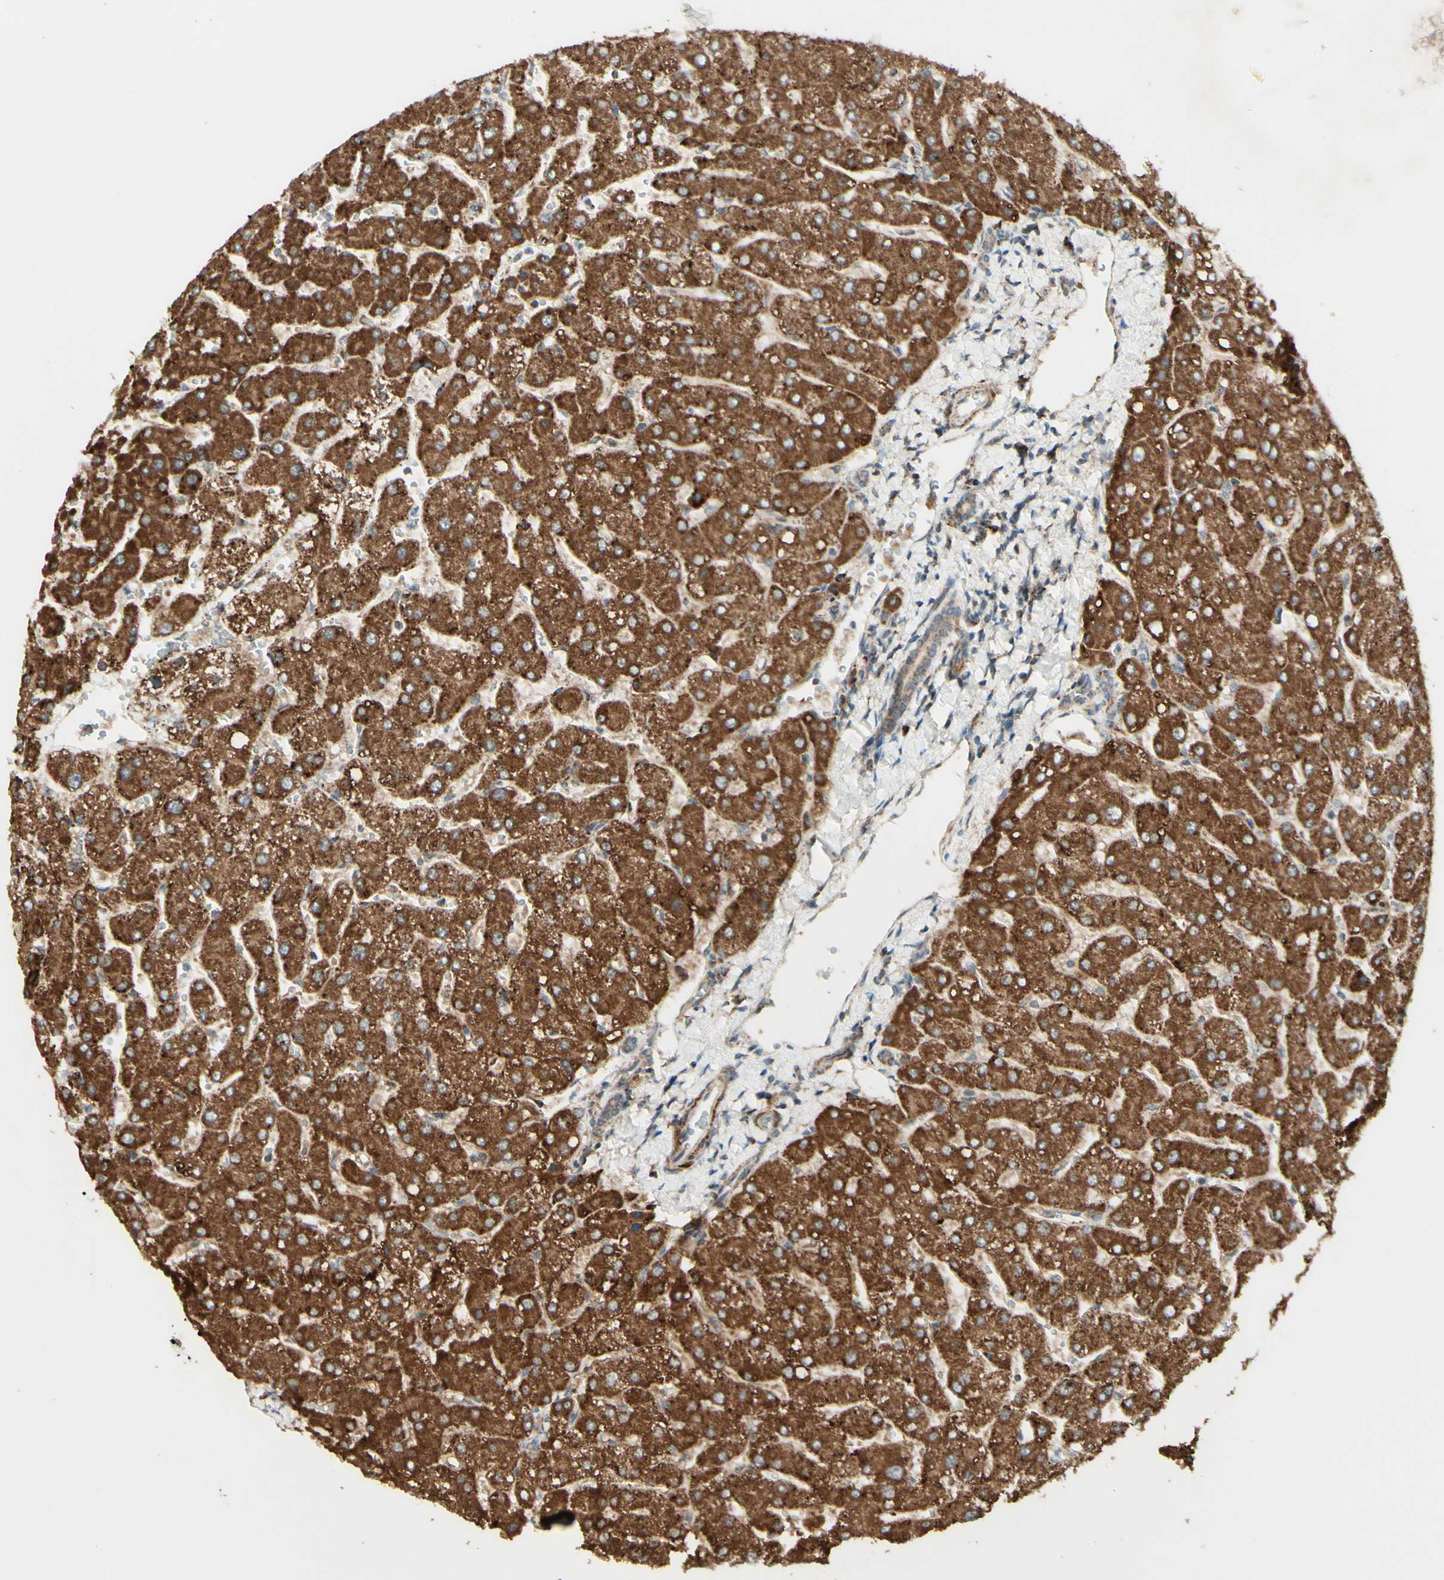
{"staining": {"intensity": "weak", "quantity": ">75%", "location": "cytoplasmic/membranous"}, "tissue": "liver", "cell_type": "Cholangiocytes", "image_type": "normal", "snomed": [{"axis": "morphology", "description": "Normal tissue, NOS"}, {"axis": "topography", "description": "Liver"}], "caption": "Immunohistochemical staining of unremarkable human liver displays weak cytoplasmic/membranous protein expression in approximately >75% of cholangiocytes.", "gene": "DHRS3", "patient": {"sex": "male", "age": 55}}